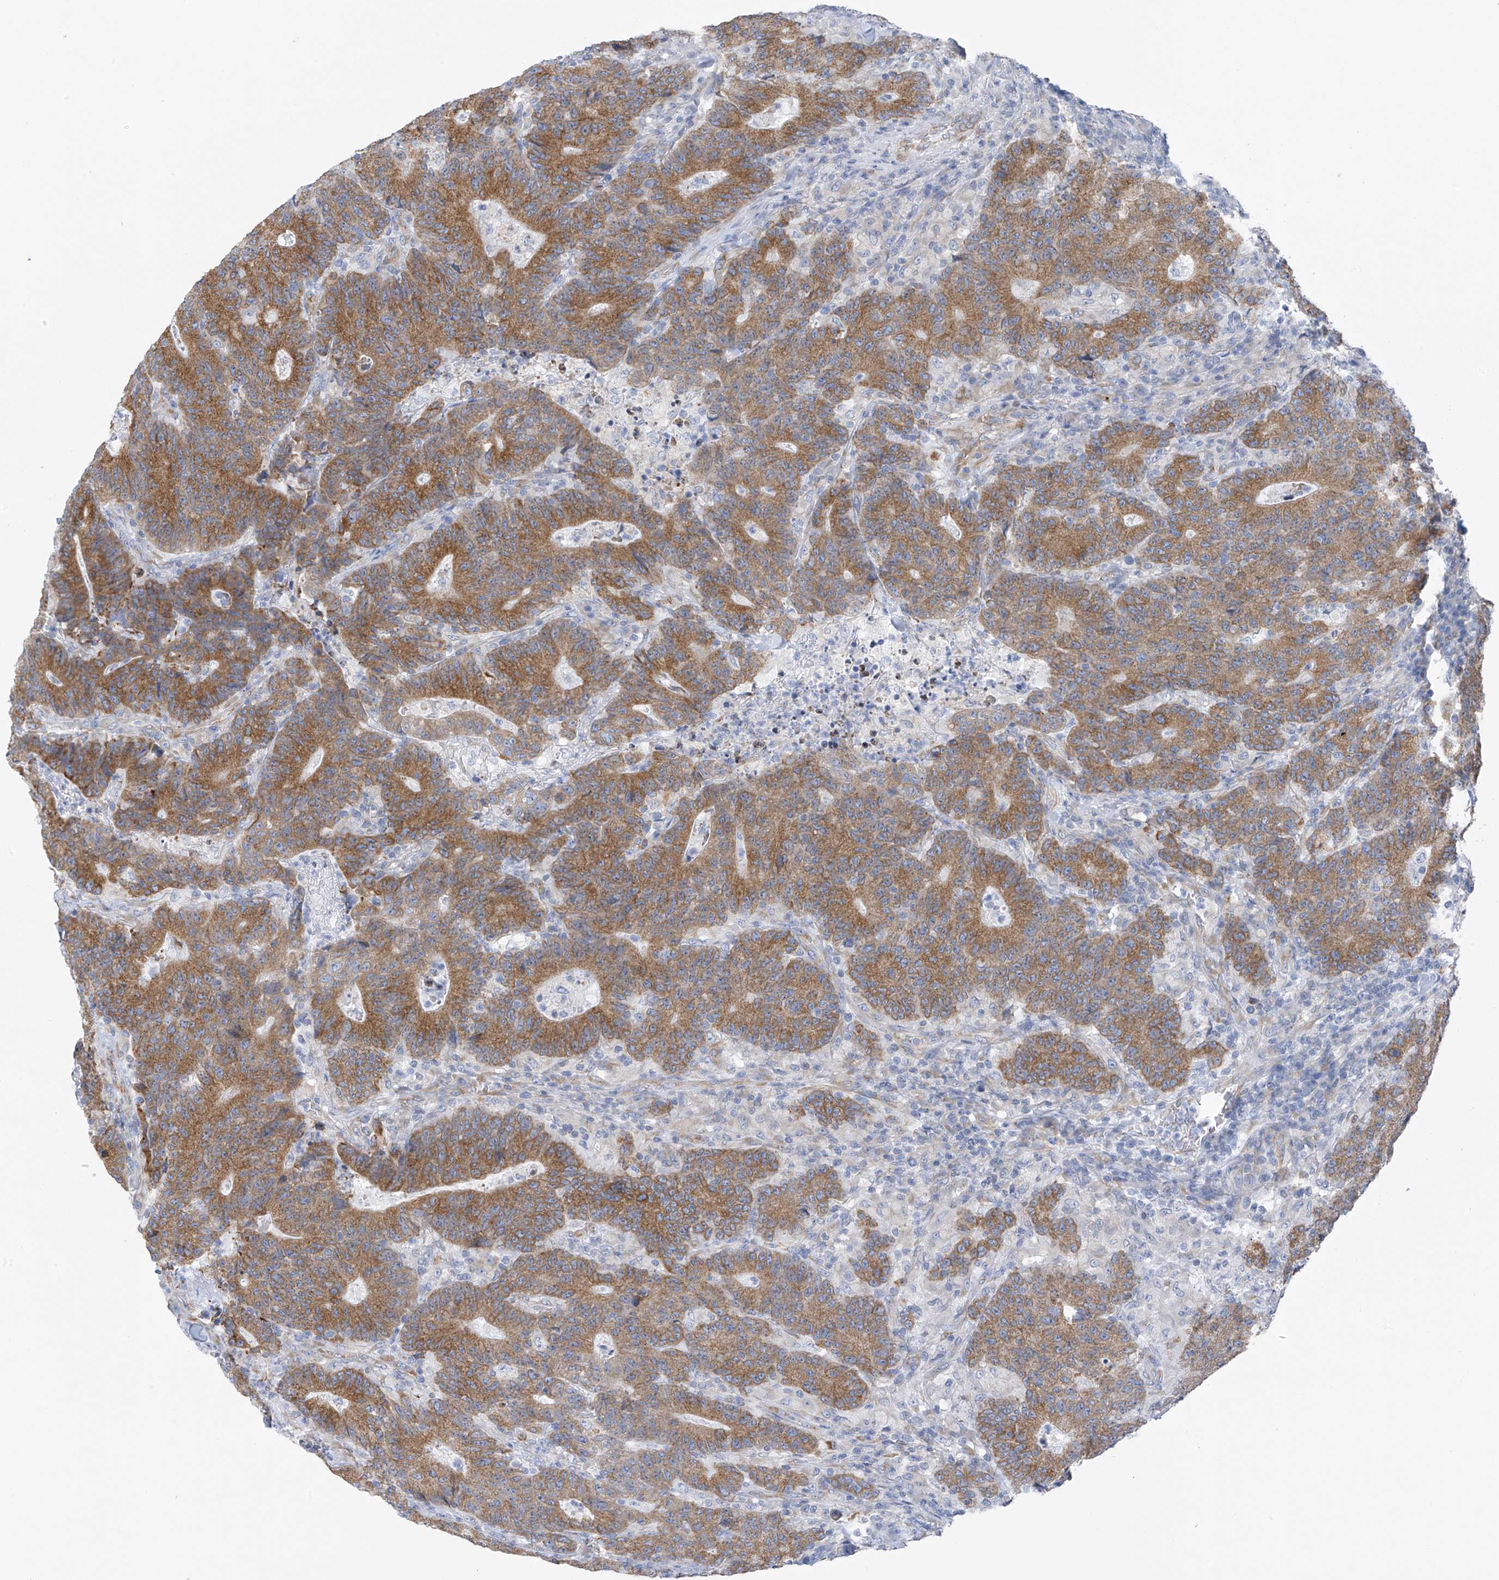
{"staining": {"intensity": "moderate", "quantity": ">75%", "location": "cytoplasmic/membranous"}, "tissue": "colorectal cancer", "cell_type": "Tumor cells", "image_type": "cancer", "snomed": [{"axis": "morphology", "description": "Normal tissue, NOS"}, {"axis": "morphology", "description": "Adenocarcinoma, NOS"}, {"axis": "topography", "description": "Colon"}], "caption": "Immunohistochemistry (IHC) (DAB (3,3'-diaminobenzidine)) staining of colorectal cancer shows moderate cytoplasmic/membranous protein expression in about >75% of tumor cells.", "gene": "RCN2", "patient": {"sex": "female", "age": 75}}